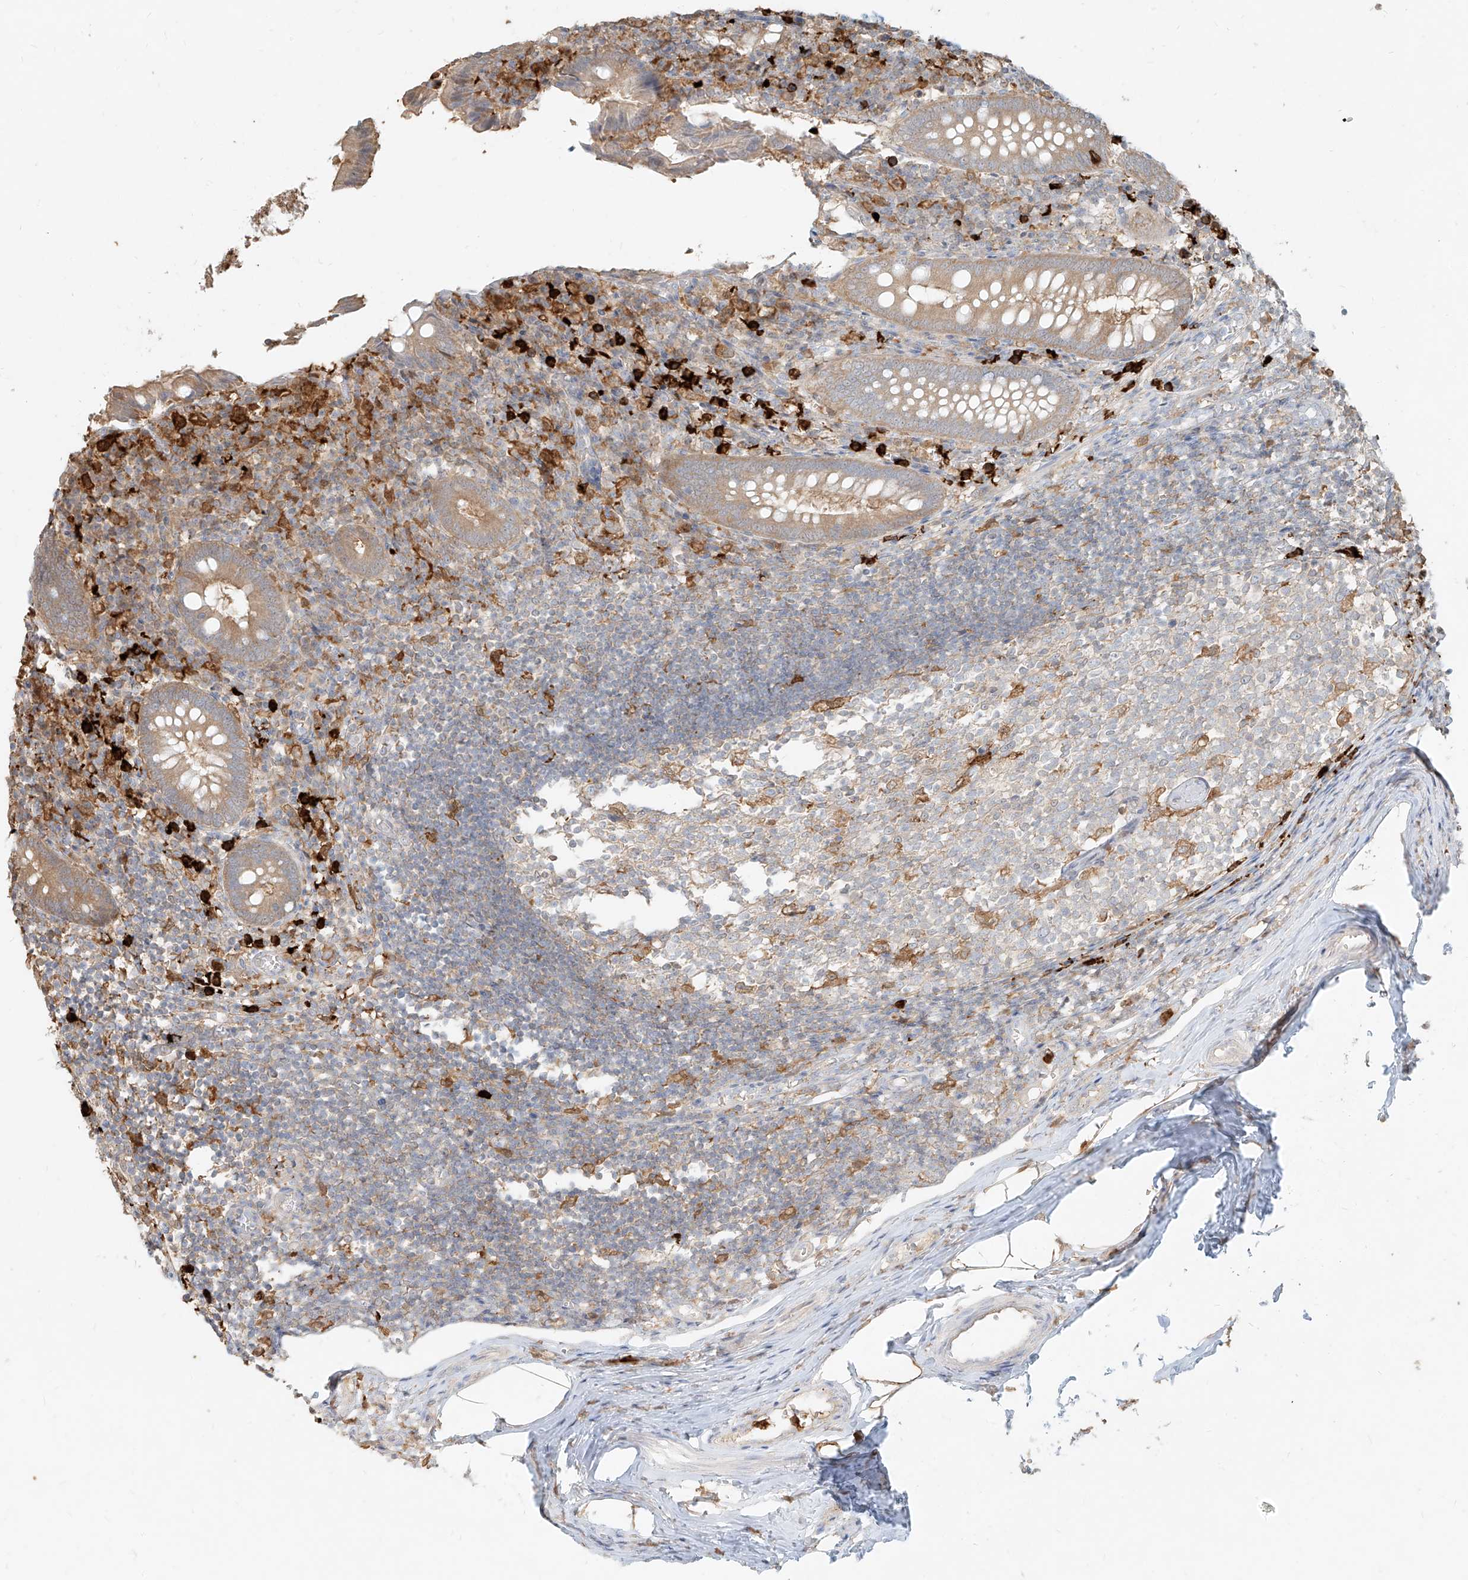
{"staining": {"intensity": "weak", "quantity": "25%-75%", "location": "cytoplasmic/membranous"}, "tissue": "appendix", "cell_type": "Glandular cells", "image_type": "normal", "snomed": [{"axis": "morphology", "description": "Normal tissue, NOS"}, {"axis": "topography", "description": "Appendix"}], "caption": "Brown immunohistochemical staining in benign human appendix demonstrates weak cytoplasmic/membranous staining in about 25%-75% of glandular cells. The protein is shown in brown color, while the nuclei are stained blue.", "gene": "PGD", "patient": {"sex": "female", "age": 17}}